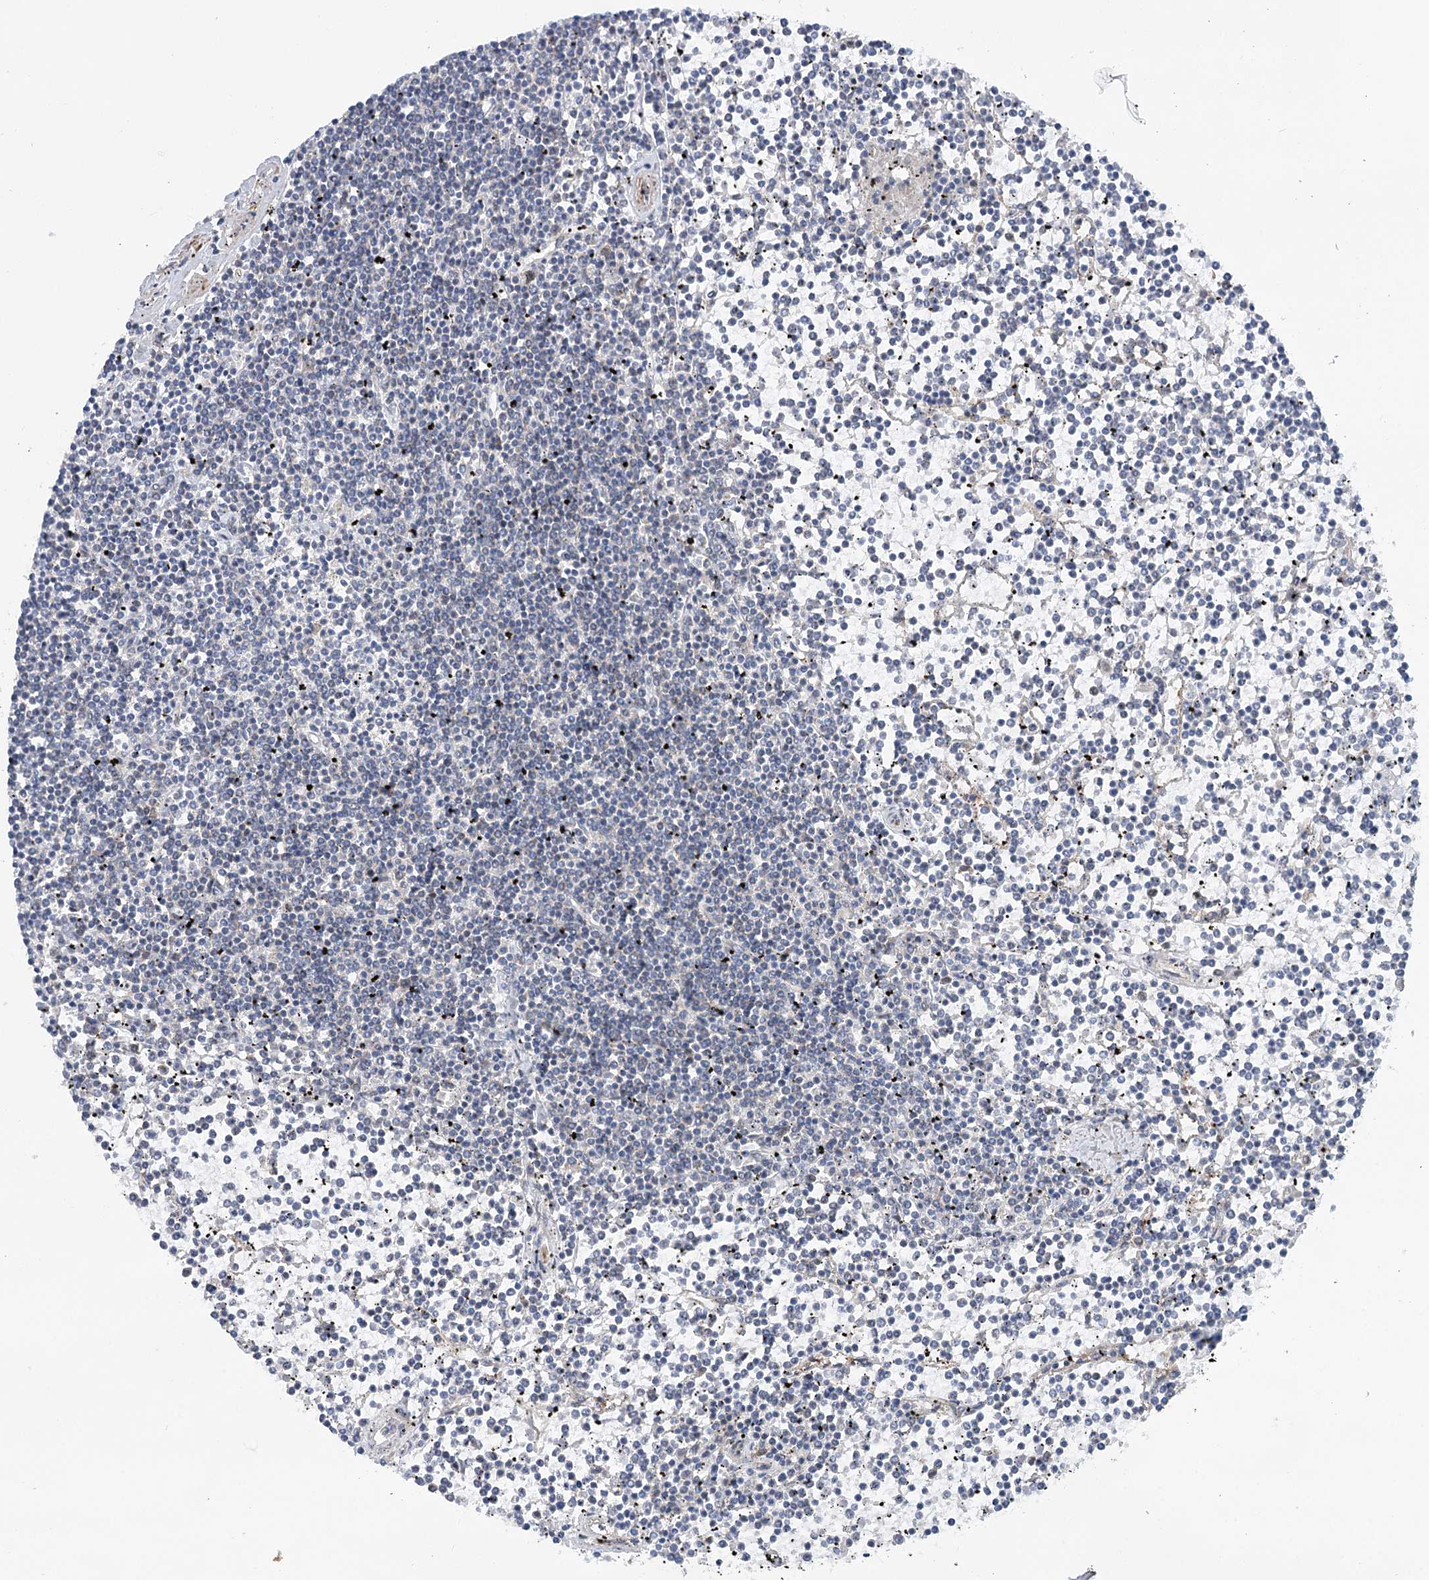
{"staining": {"intensity": "negative", "quantity": "none", "location": "none"}, "tissue": "lymphoma", "cell_type": "Tumor cells", "image_type": "cancer", "snomed": [{"axis": "morphology", "description": "Malignant lymphoma, non-Hodgkin's type, Low grade"}, {"axis": "topography", "description": "Spleen"}], "caption": "This micrograph is of low-grade malignant lymphoma, non-Hodgkin's type stained with IHC to label a protein in brown with the nuclei are counter-stained blue. There is no positivity in tumor cells.", "gene": "SCN11A", "patient": {"sex": "female", "age": 19}}